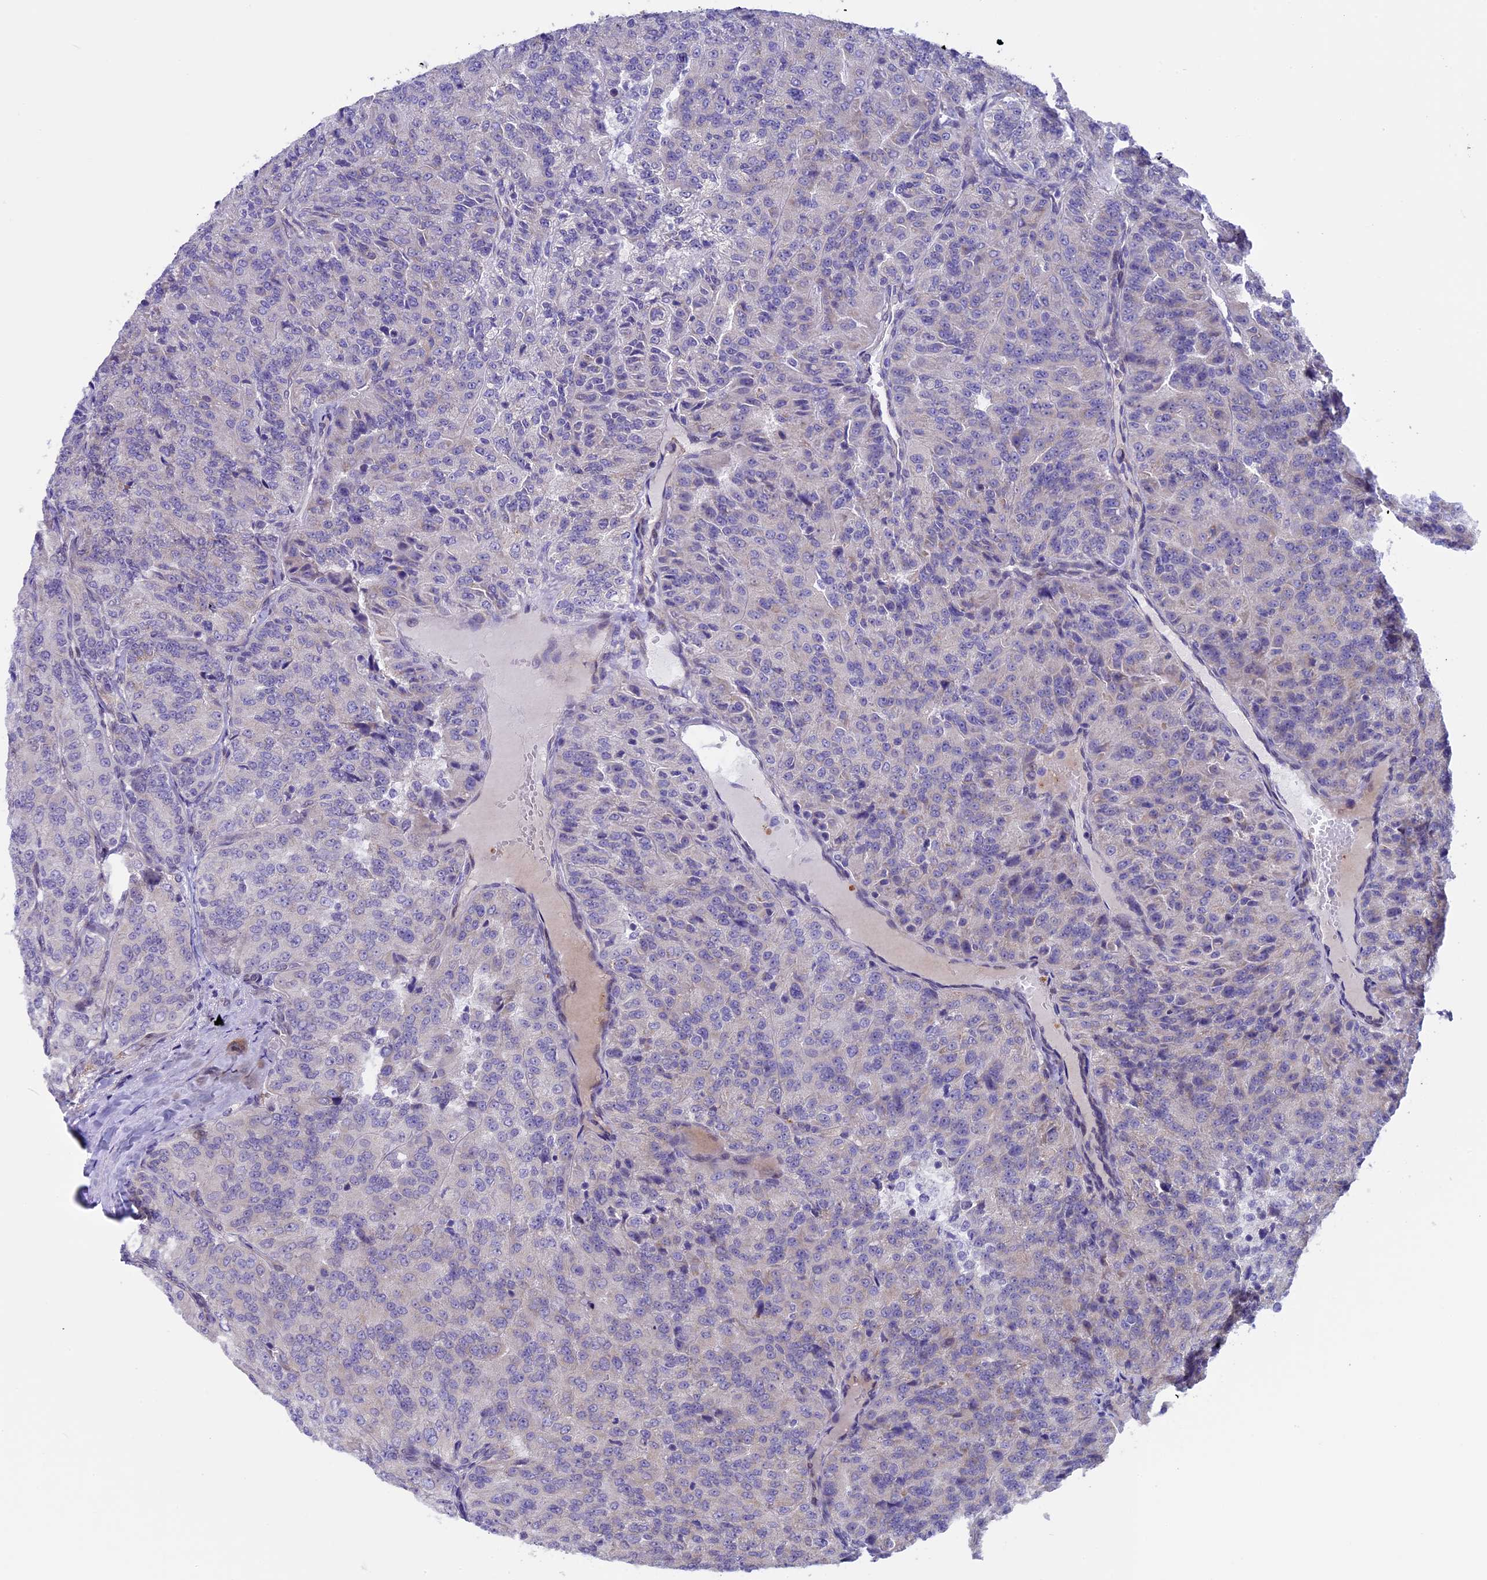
{"staining": {"intensity": "negative", "quantity": "none", "location": "none"}, "tissue": "renal cancer", "cell_type": "Tumor cells", "image_type": "cancer", "snomed": [{"axis": "morphology", "description": "Adenocarcinoma, NOS"}, {"axis": "topography", "description": "Kidney"}], "caption": "Immunohistochemistry image of human renal adenocarcinoma stained for a protein (brown), which exhibits no staining in tumor cells. (IHC, brightfield microscopy, high magnification).", "gene": "TMEM171", "patient": {"sex": "female", "age": 63}}